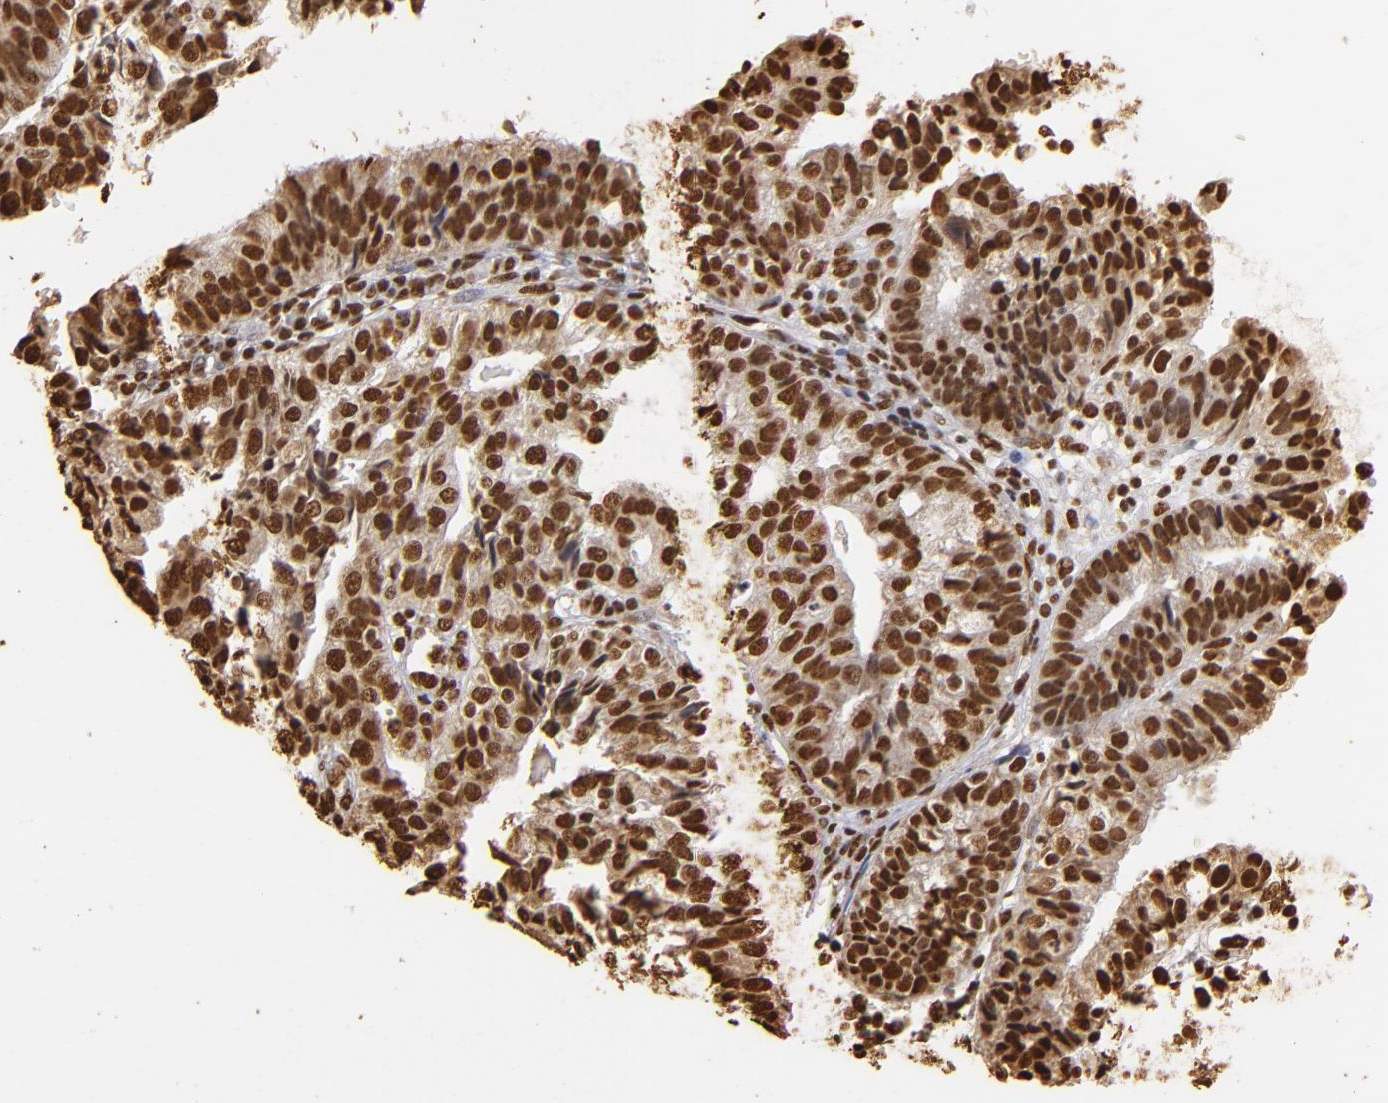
{"staining": {"intensity": "strong", "quantity": ">75%", "location": "nuclear"}, "tissue": "endometrial cancer", "cell_type": "Tumor cells", "image_type": "cancer", "snomed": [{"axis": "morphology", "description": "Adenocarcinoma, NOS"}, {"axis": "topography", "description": "Endometrium"}], "caption": "About >75% of tumor cells in human endometrial adenocarcinoma display strong nuclear protein positivity as visualized by brown immunohistochemical staining.", "gene": "ILF3", "patient": {"sex": "female", "age": 56}}